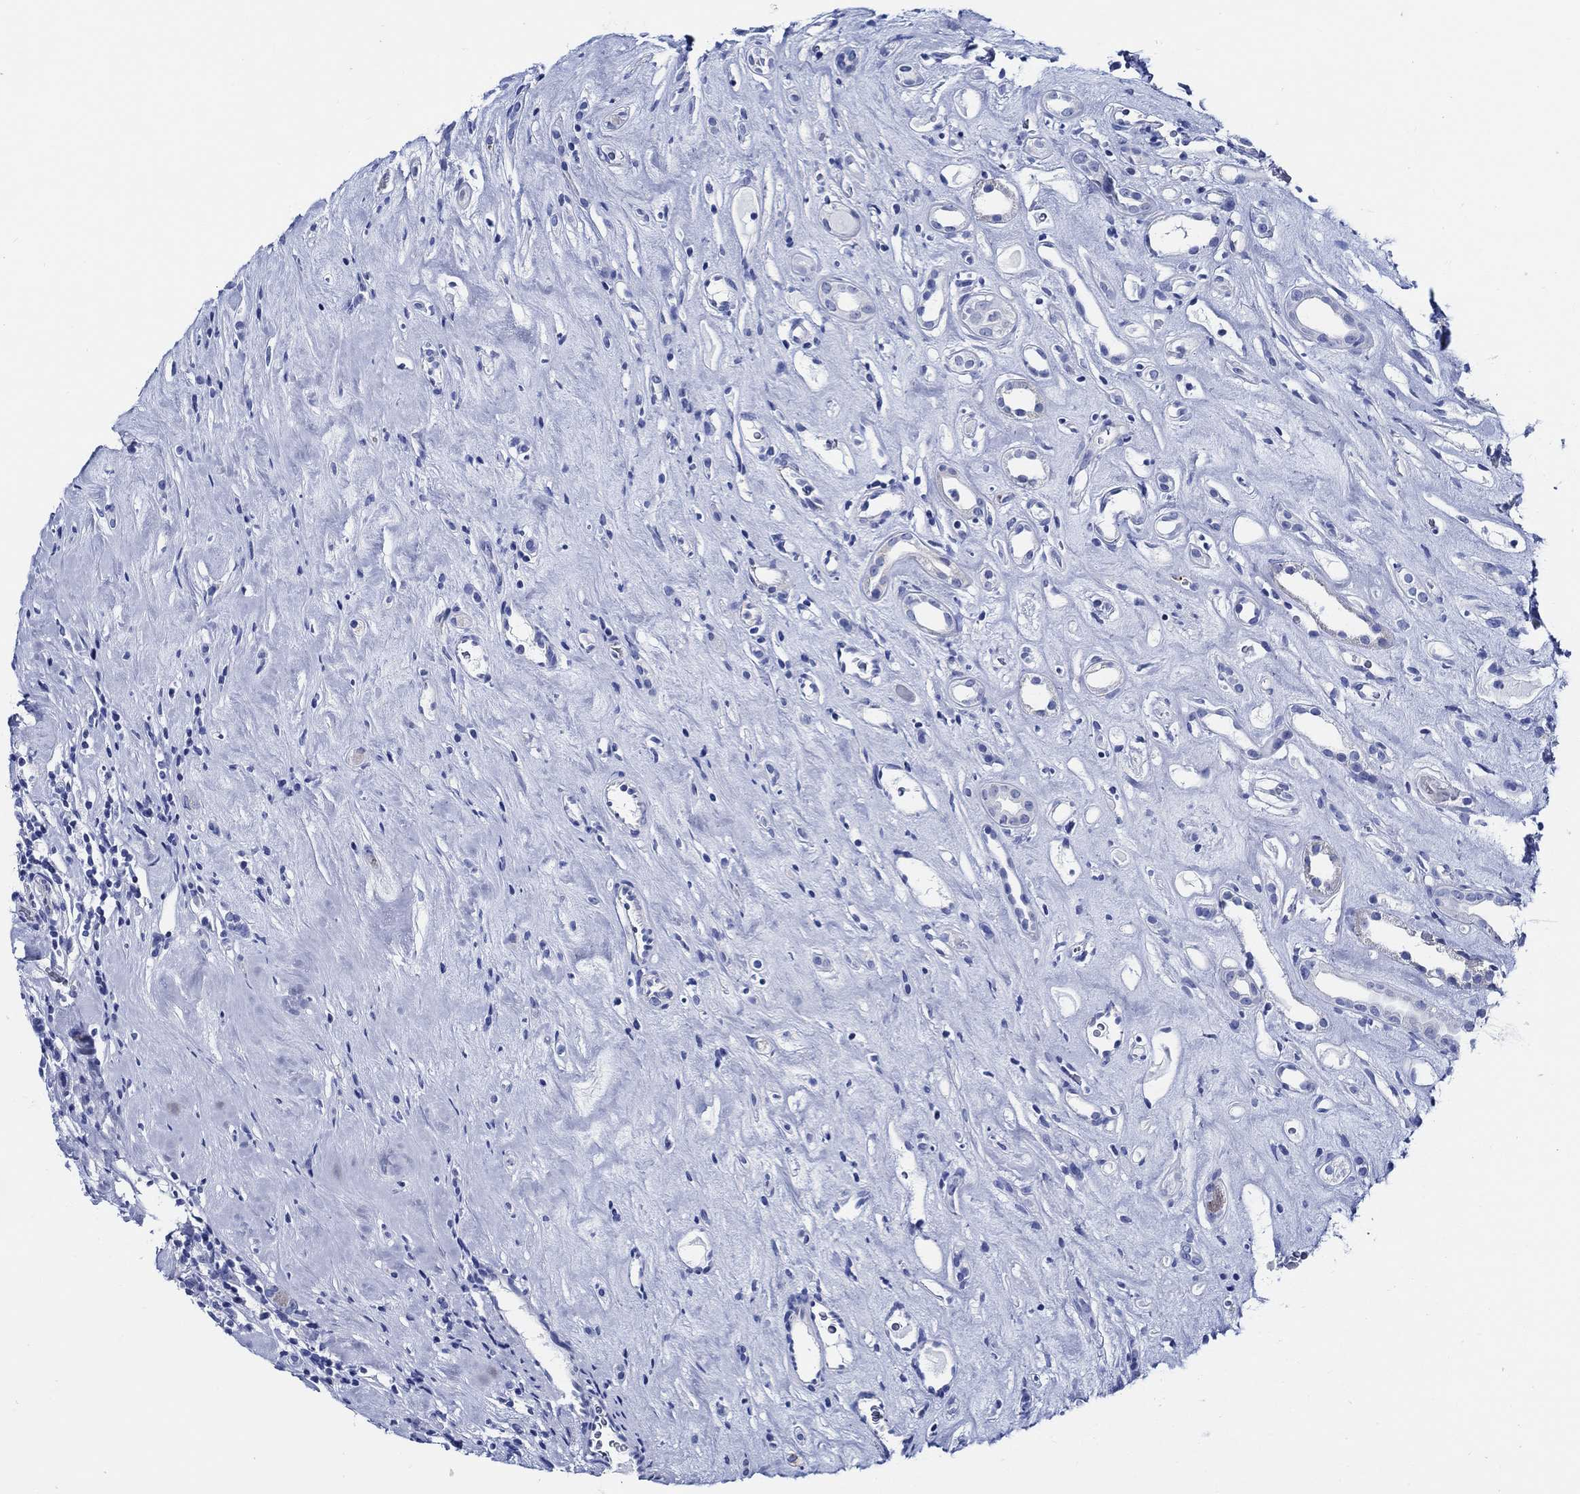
{"staining": {"intensity": "negative", "quantity": "none", "location": "none"}, "tissue": "renal cancer", "cell_type": "Tumor cells", "image_type": "cancer", "snomed": [{"axis": "morphology", "description": "Adenocarcinoma, NOS"}, {"axis": "topography", "description": "Kidney"}], "caption": "Tumor cells are negative for protein expression in human renal cancer (adenocarcinoma).", "gene": "WDR62", "patient": {"sex": "female", "age": 89}}